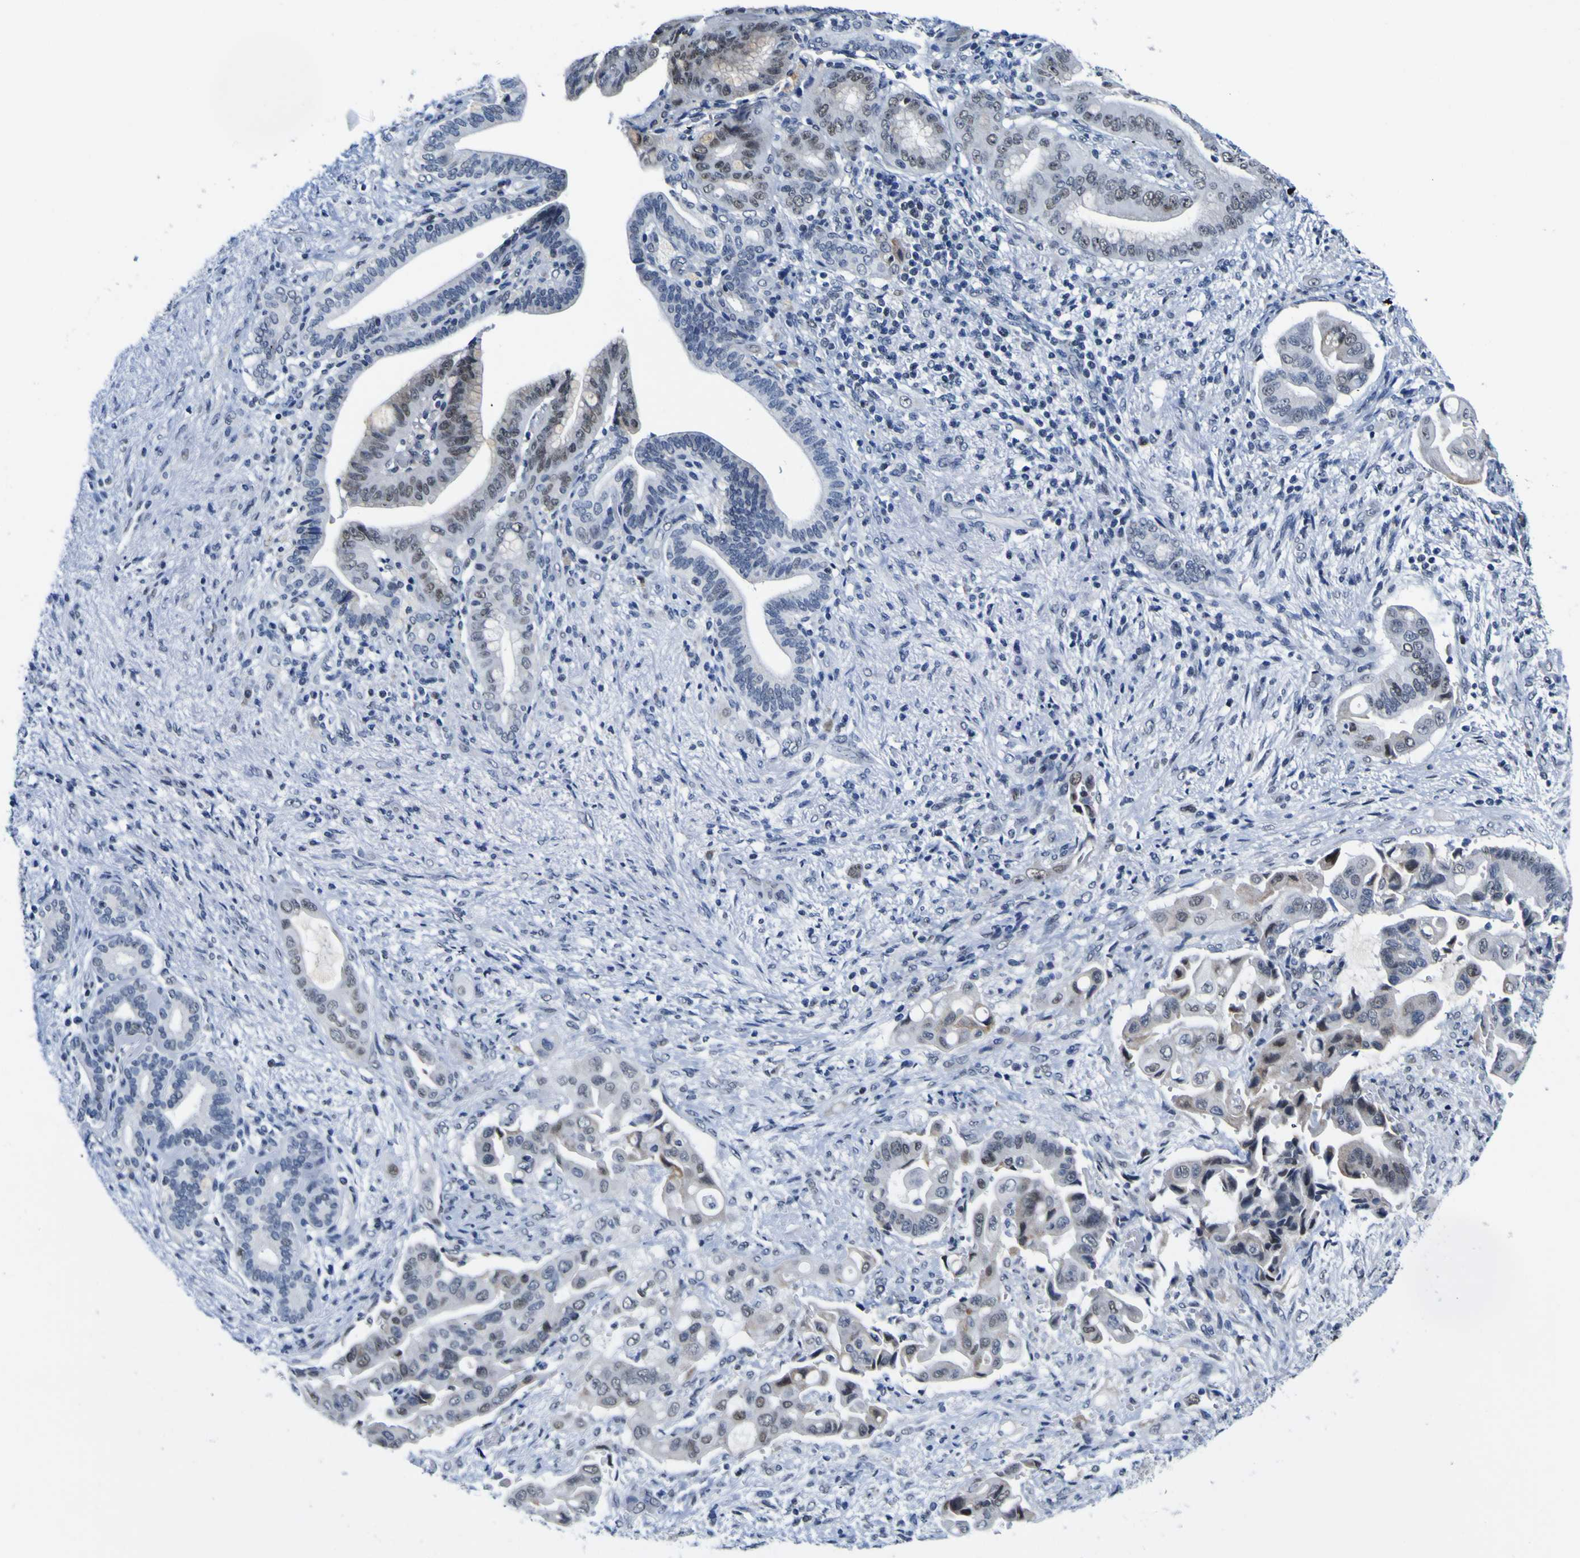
{"staining": {"intensity": "weak", "quantity": "25%-75%", "location": "cytoplasmic/membranous,nuclear"}, "tissue": "liver cancer", "cell_type": "Tumor cells", "image_type": "cancer", "snomed": [{"axis": "morphology", "description": "Cholangiocarcinoma"}, {"axis": "topography", "description": "Liver"}], "caption": "Protein staining of liver cholangiocarcinoma tissue exhibits weak cytoplasmic/membranous and nuclear staining in approximately 25%-75% of tumor cells. (DAB (3,3'-diaminobenzidine) IHC with brightfield microscopy, high magnification).", "gene": "MBD3", "patient": {"sex": "female", "age": 61}}